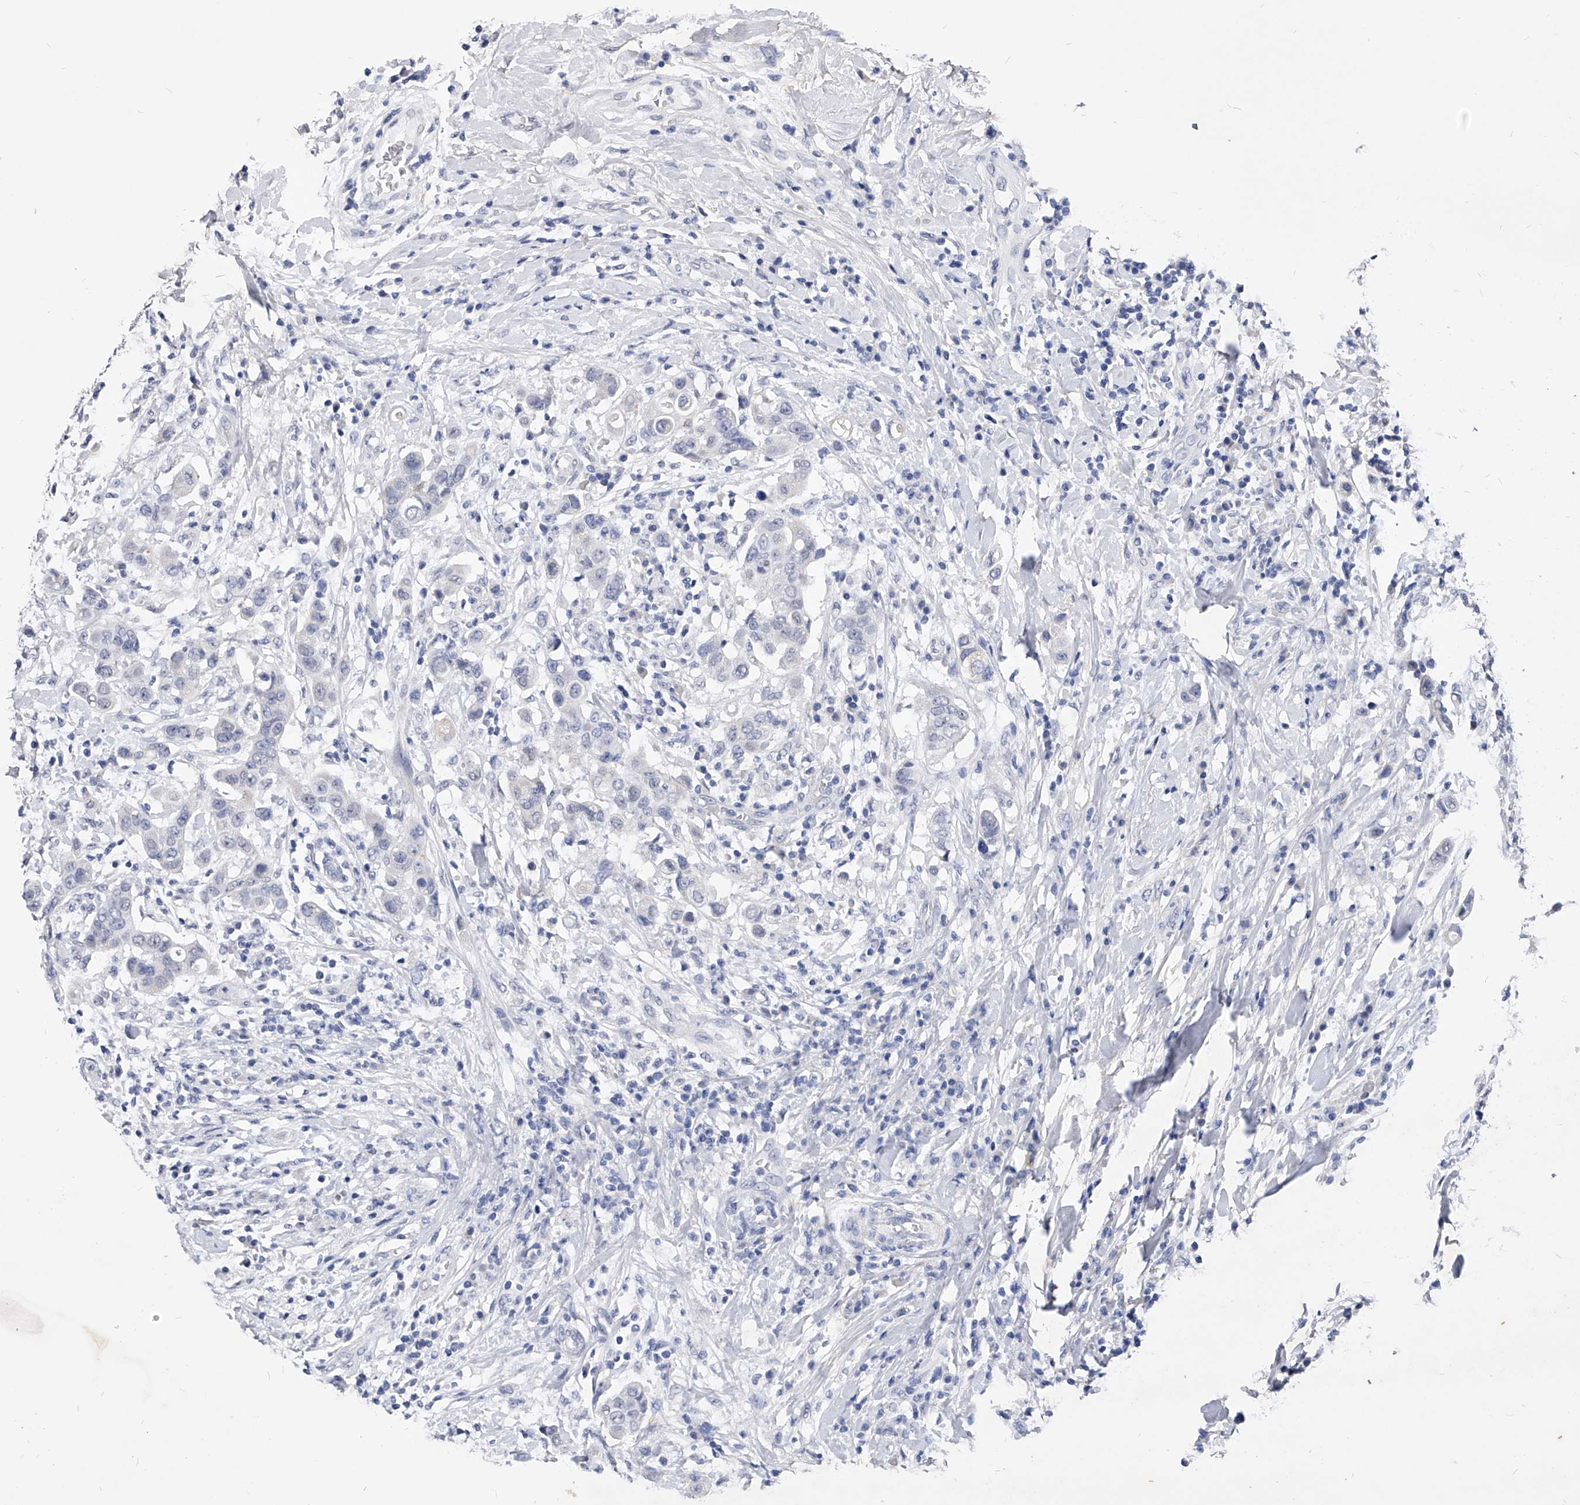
{"staining": {"intensity": "negative", "quantity": "none", "location": "none"}, "tissue": "breast cancer", "cell_type": "Tumor cells", "image_type": "cancer", "snomed": [{"axis": "morphology", "description": "Duct carcinoma"}, {"axis": "topography", "description": "Breast"}], "caption": "Tumor cells show no significant positivity in breast cancer (invasive ductal carcinoma). (DAB immunohistochemistry with hematoxylin counter stain).", "gene": "ZNF529", "patient": {"sex": "female", "age": 27}}